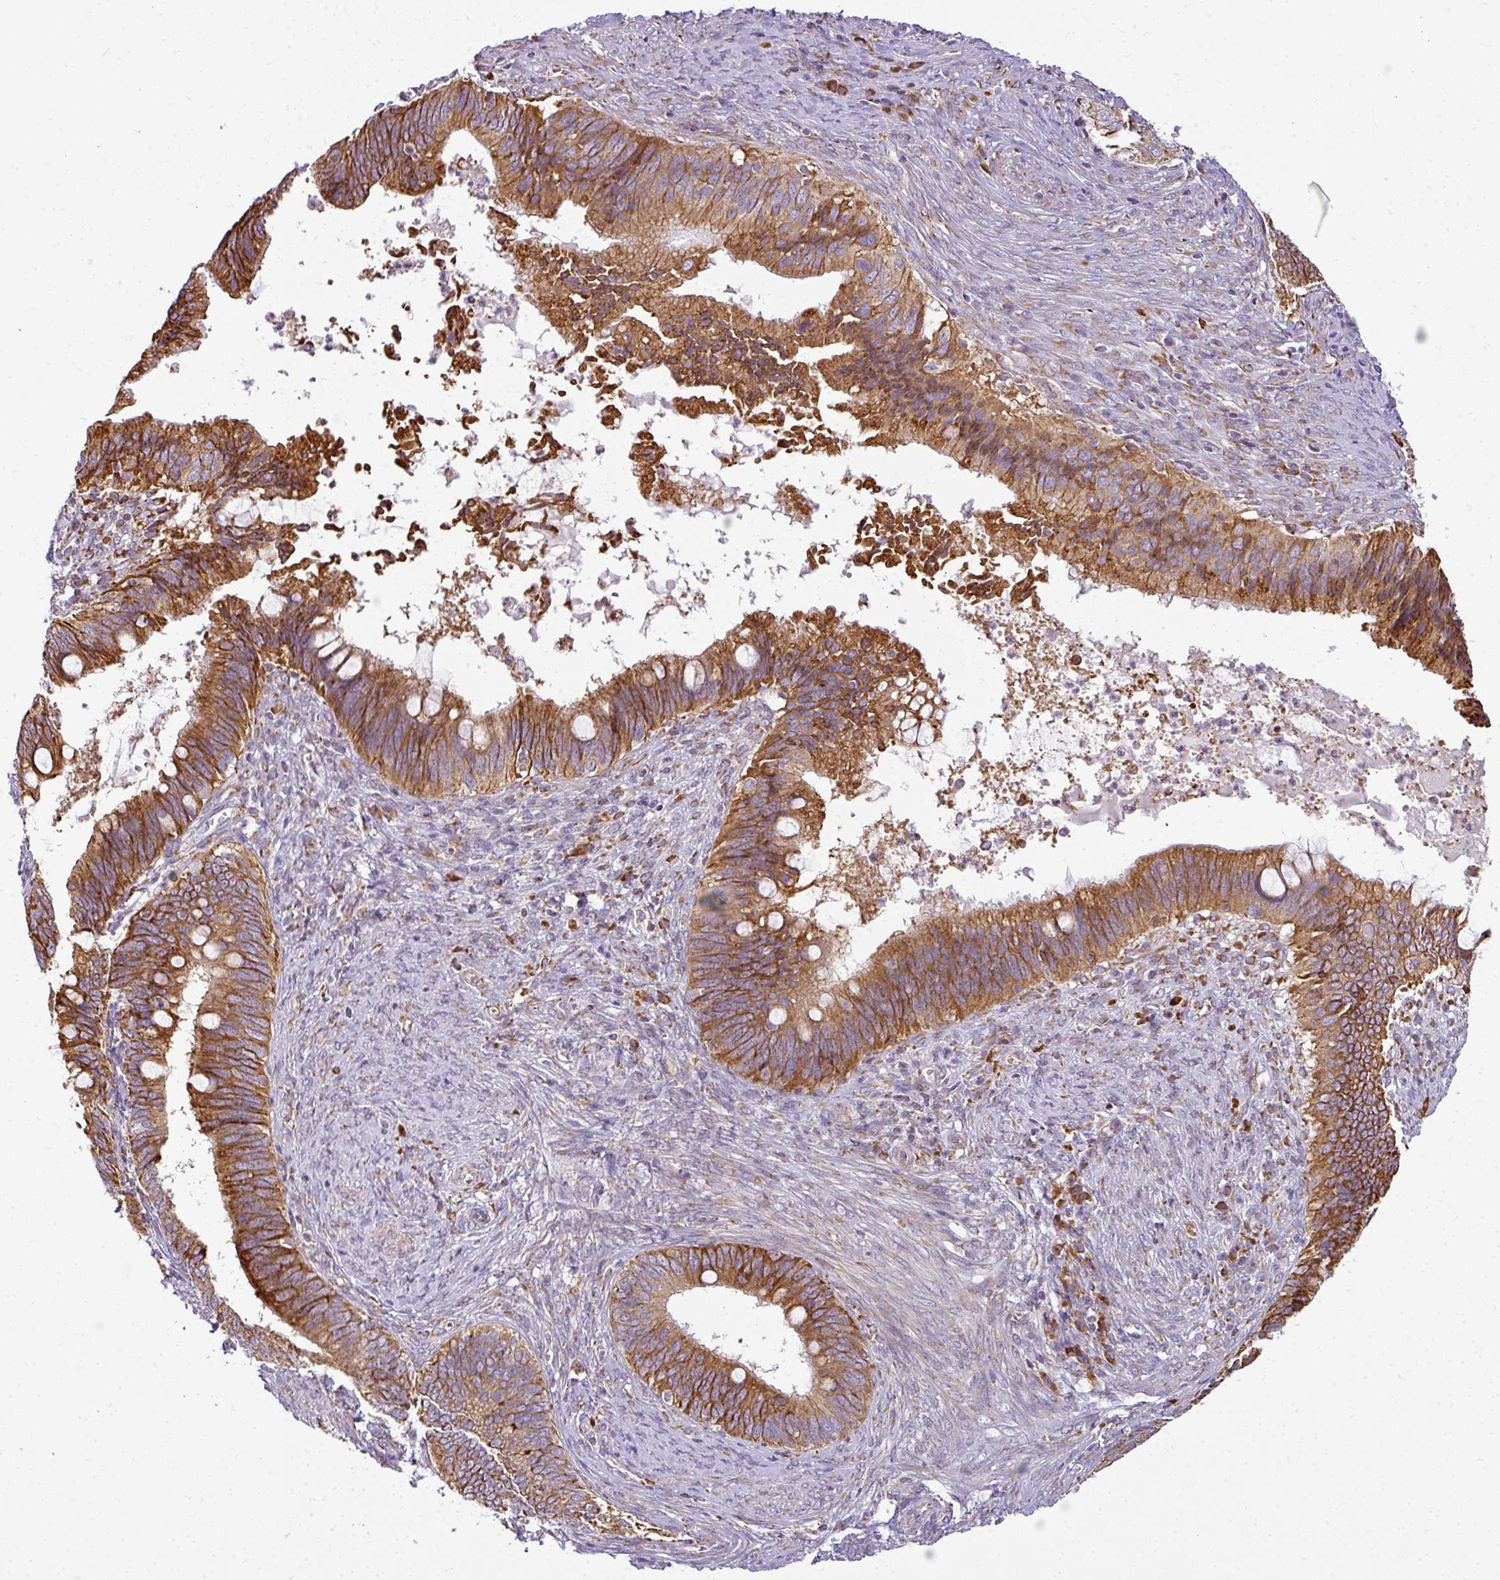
{"staining": {"intensity": "strong", "quantity": ">75%", "location": "cytoplasmic/membranous"}, "tissue": "cervical cancer", "cell_type": "Tumor cells", "image_type": "cancer", "snomed": [{"axis": "morphology", "description": "Adenocarcinoma, NOS"}, {"axis": "topography", "description": "Cervix"}], "caption": "Cervical cancer stained for a protein shows strong cytoplasmic/membranous positivity in tumor cells.", "gene": "ANKRD18A", "patient": {"sex": "female", "age": 42}}